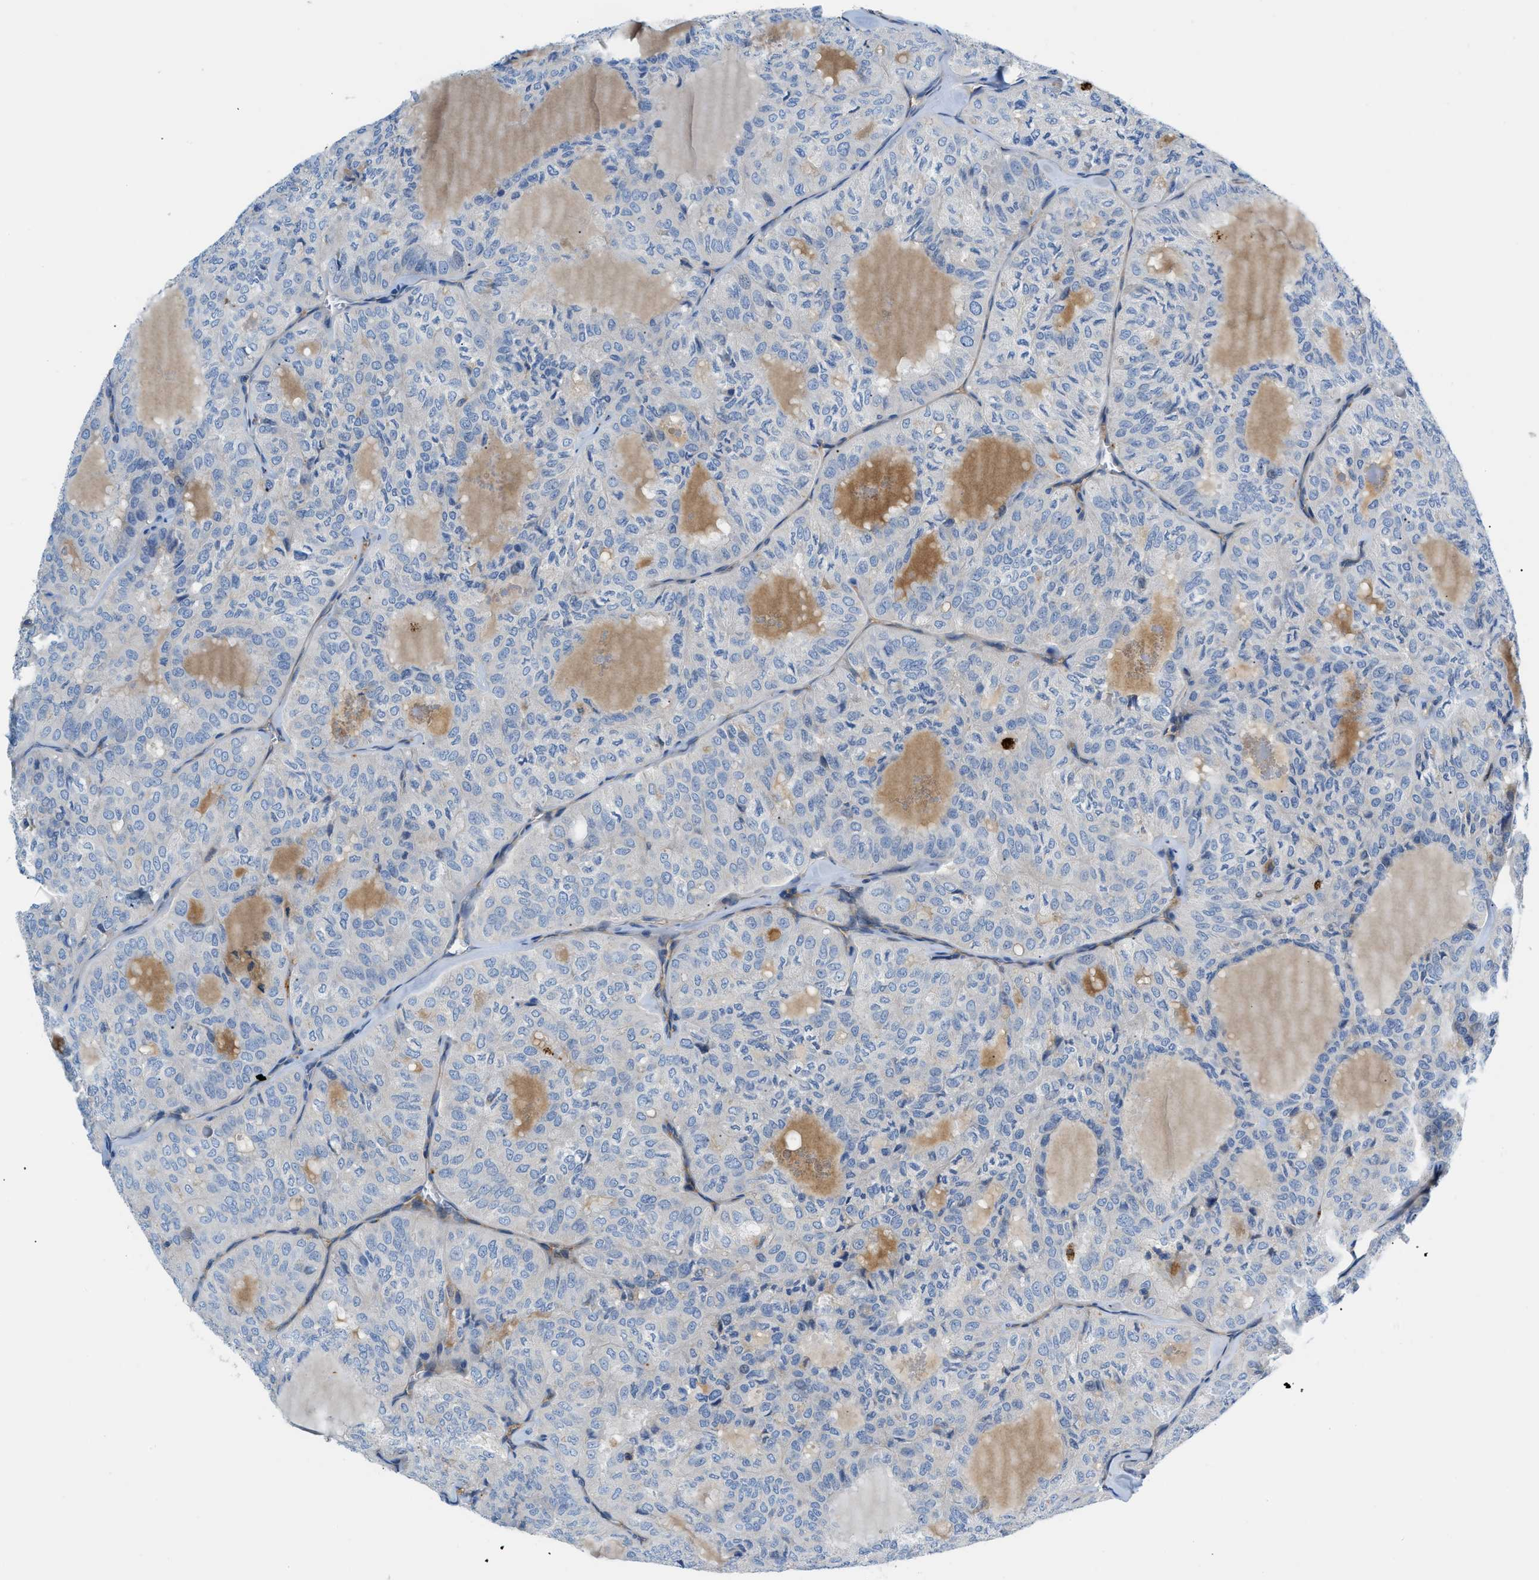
{"staining": {"intensity": "negative", "quantity": "none", "location": "none"}, "tissue": "thyroid cancer", "cell_type": "Tumor cells", "image_type": "cancer", "snomed": [{"axis": "morphology", "description": "Follicular adenoma carcinoma, NOS"}, {"axis": "topography", "description": "Thyroid gland"}], "caption": "A high-resolution histopathology image shows immunohistochemistry staining of thyroid cancer, which reveals no significant positivity in tumor cells.", "gene": "ORAI1", "patient": {"sex": "male", "age": 75}}